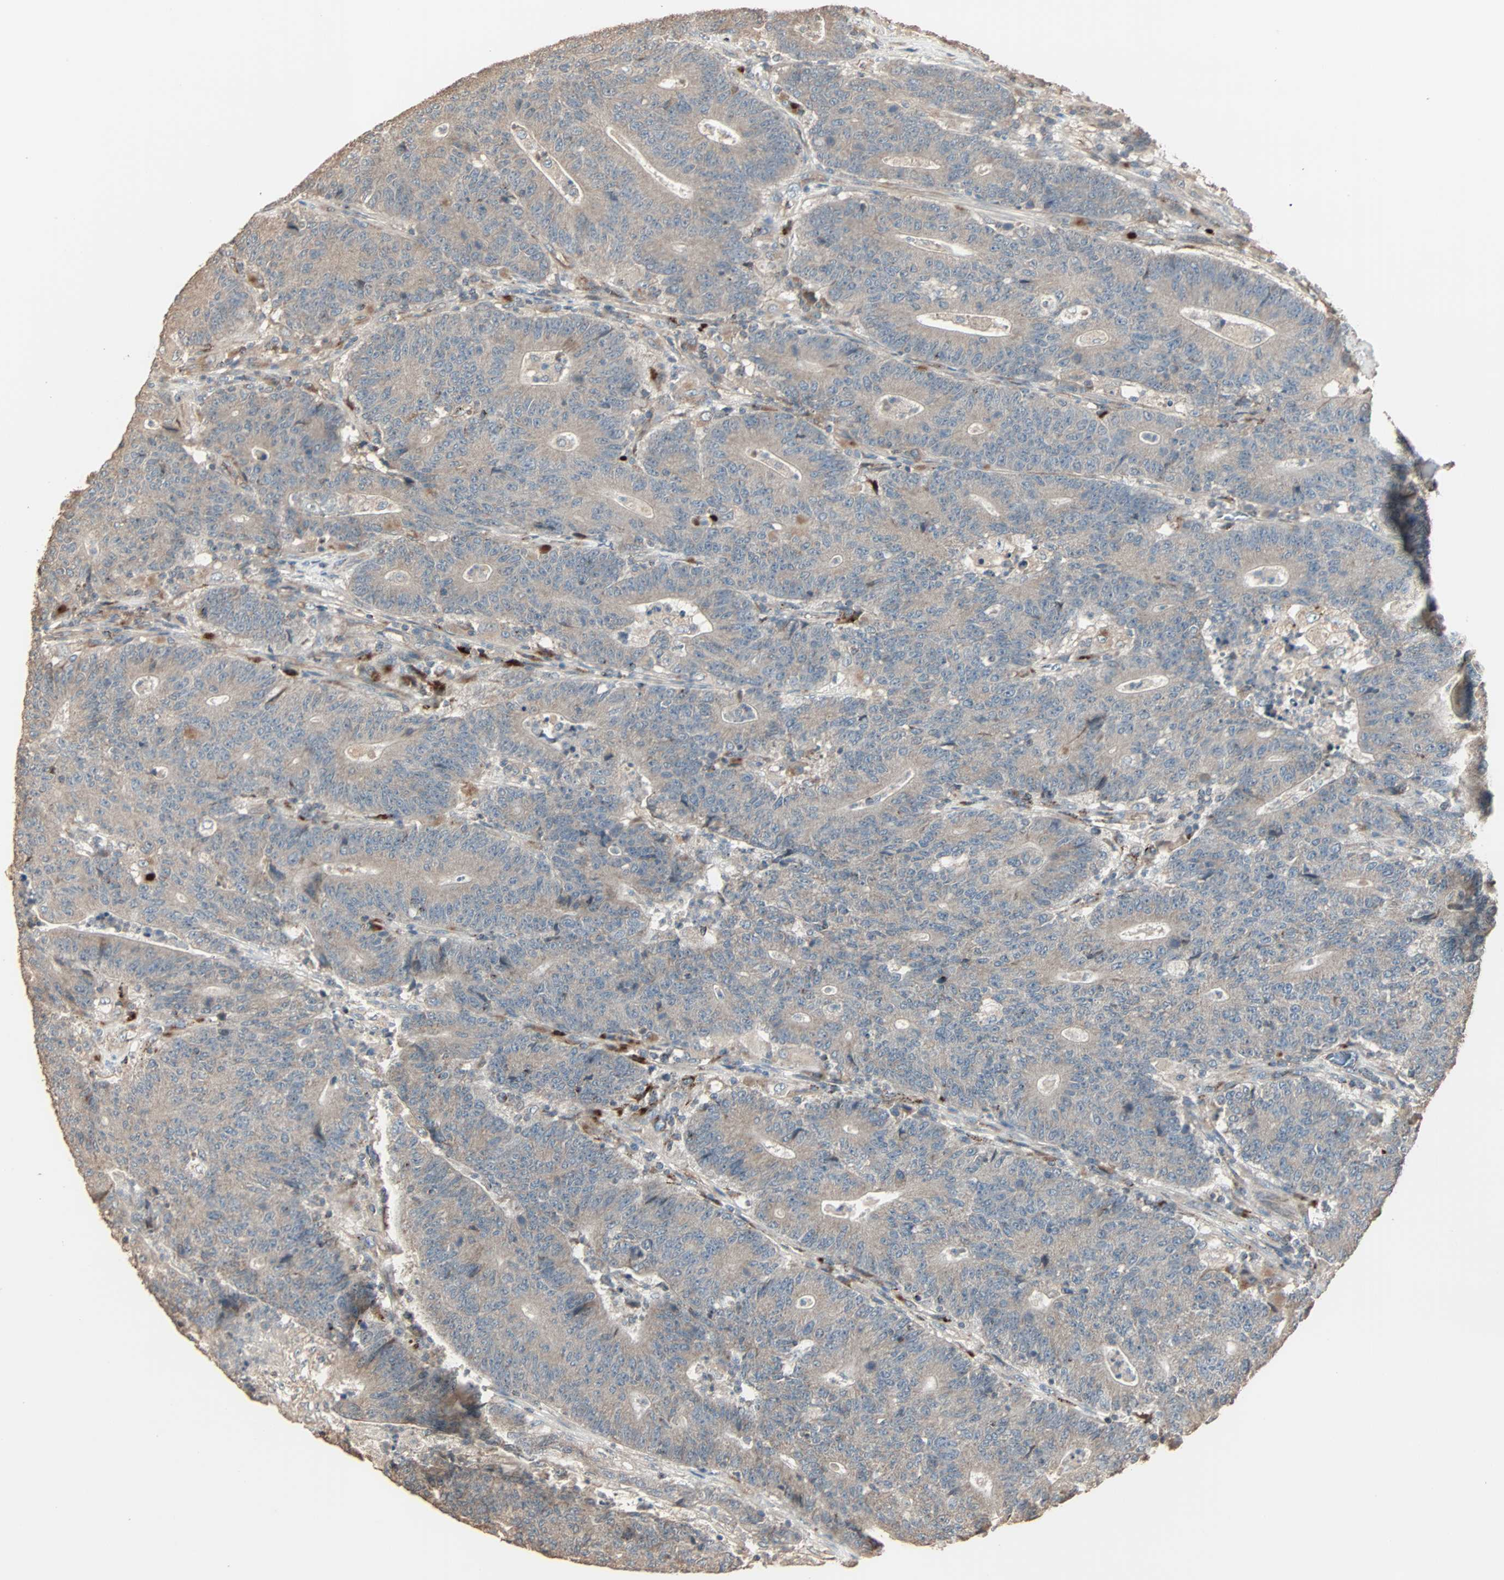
{"staining": {"intensity": "weak", "quantity": ">75%", "location": "cytoplasmic/membranous"}, "tissue": "colorectal cancer", "cell_type": "Tumor cells", "image_type": "cancer", "snomed": [{"axis": "morphology", "description": "Normal tissue, NOS"}, {"axis": "morphology", "description": "Adenocarcinoma, NOS"}, {"axis": "topography", "description": "Colon"}], "caption": "Protein expression analysis of colorectal cancer (adenocarcinoma) reveals weak cytoplasmic/membranous expression in about >75% of tumor cells.", "gene": "CALCRL", "patient": {"sex": "female", "age": 75}}